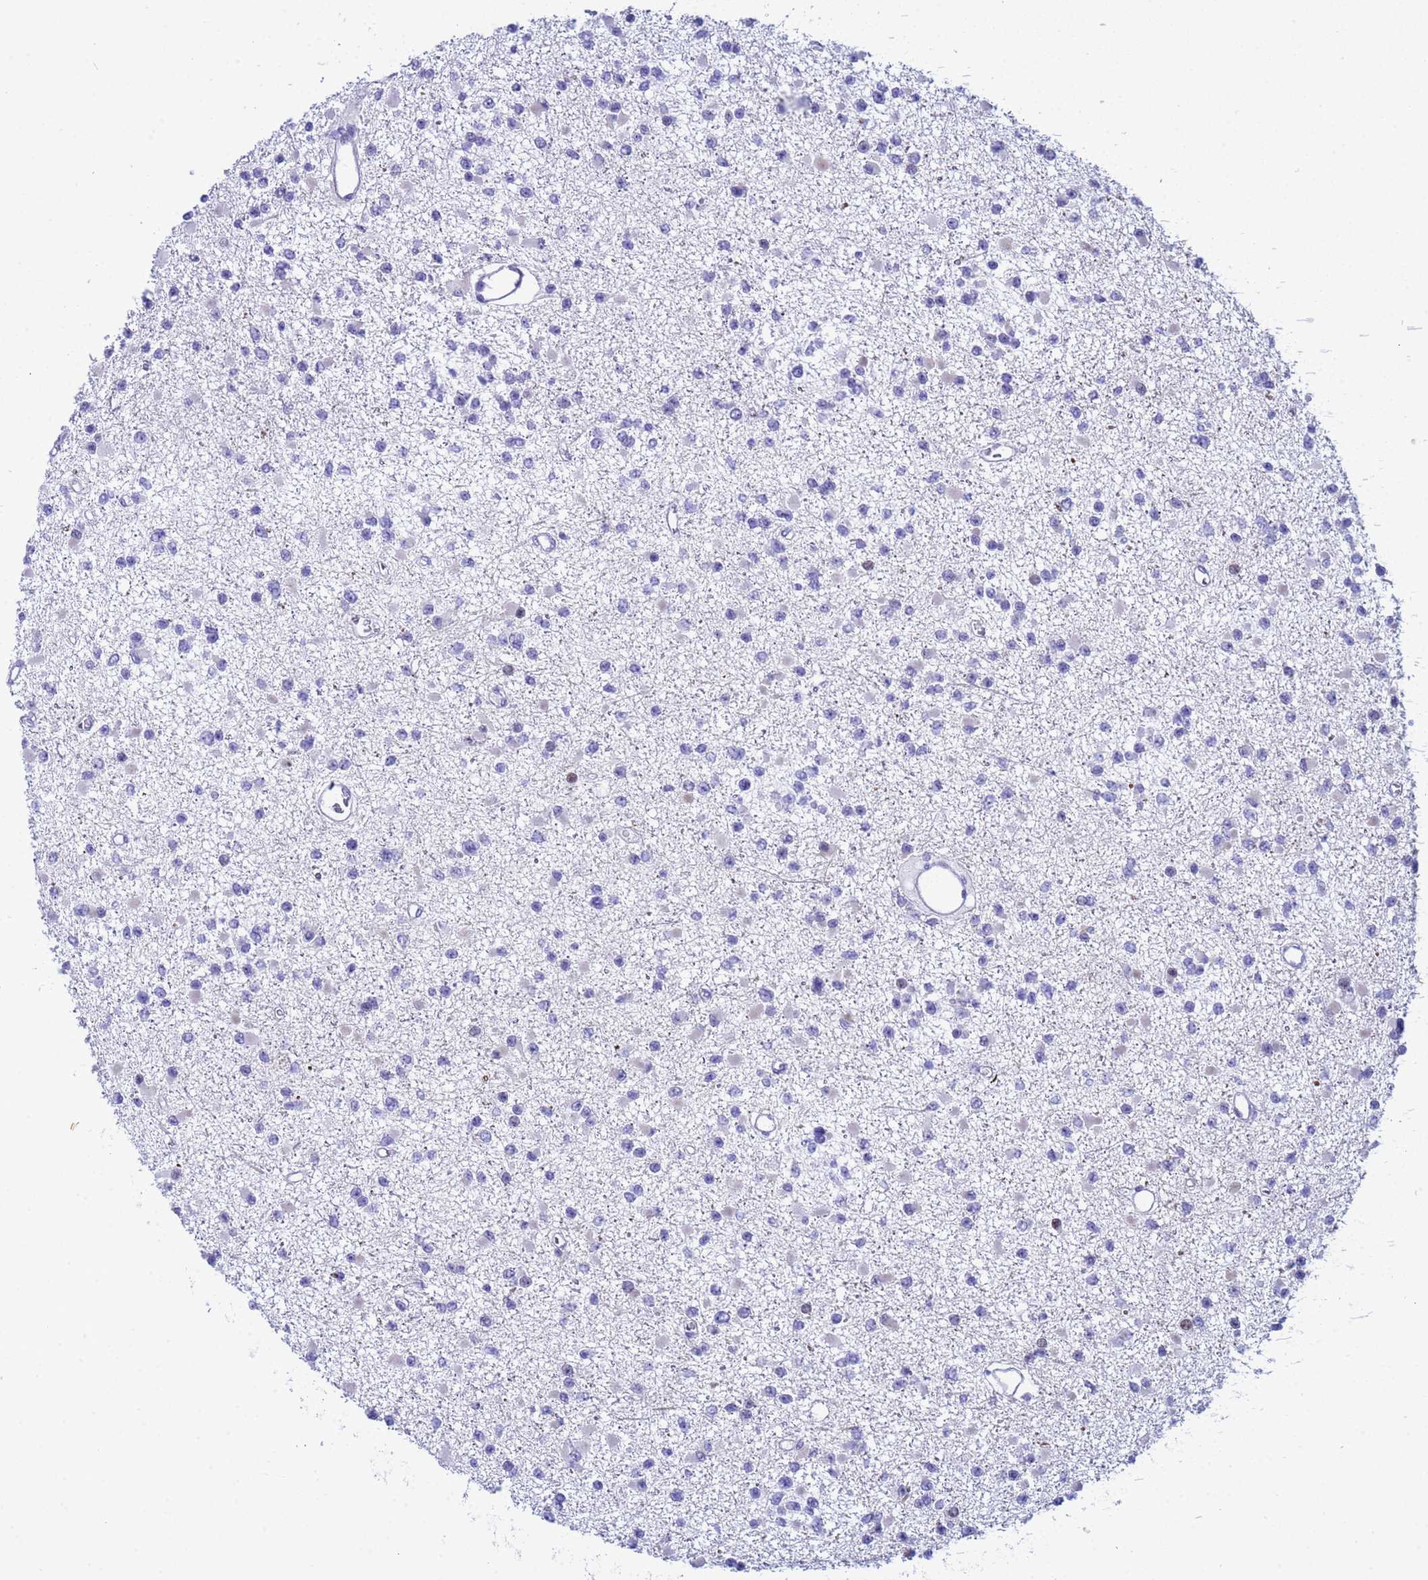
{"staining": {"intensity": "negative", "quantity": "none", "location": "none"}, "tissue": "glioma", "cell_type": "Tumor cells", "image_type": "cancer", "snomed": [{"axis": "morphology", "description": "Glioma, malignant, Low grade"}, {"axis": "topography", "description": "Brain"}], "caption": "DAB (3,3'-diaminobenzidine) immunohistochemical staining of malignant glioma (low-grade) exhibits no significant expression in tumor cells.", "gene": "POP5", "patient": {"sex": "female", "age": 22}}